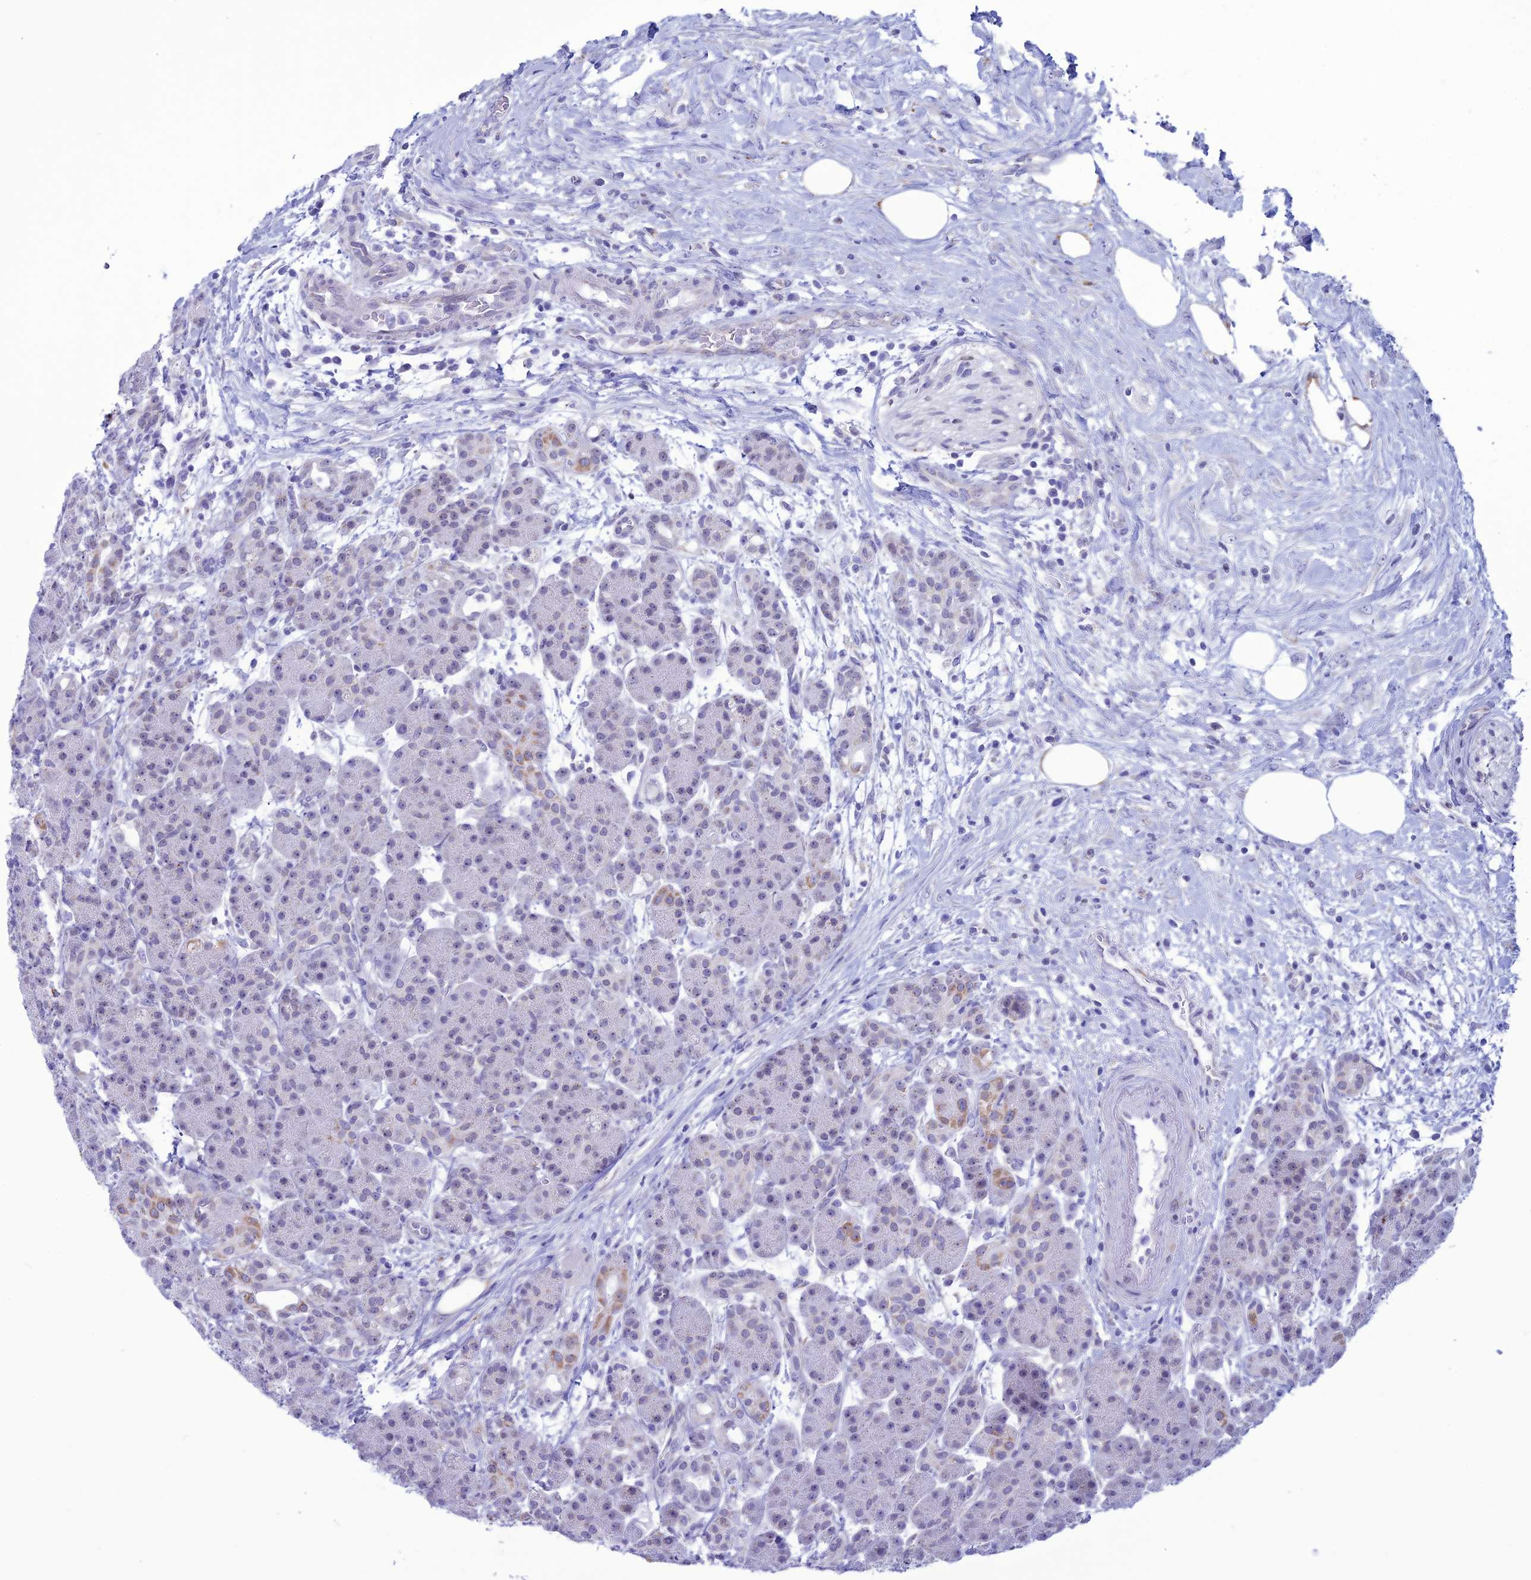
{"staining": {"intensity": "moderate", "quantity": "<25%", "location": "cytoplasmic/membranous"}, "tissue": "pancreas", "cell_type": "Exocrine glandular cells", "image_type": "normal", "snomed": [{"axis": "morphology", "description": "Normal tissue, NOS"}, {"axis": "topography", "description": "Pancreas"}], "caption": "Immunohistochemical staining of normal pancreas shows <25% levels of moderate cytoplasmic/membranous protein staining in about <25% of exocrine glandular cells. The protein of interest is shown in brown color, while the nuclei are stained blue.", "gene": "CFAP210", "patient": {"sex": "male", "age": 63}}